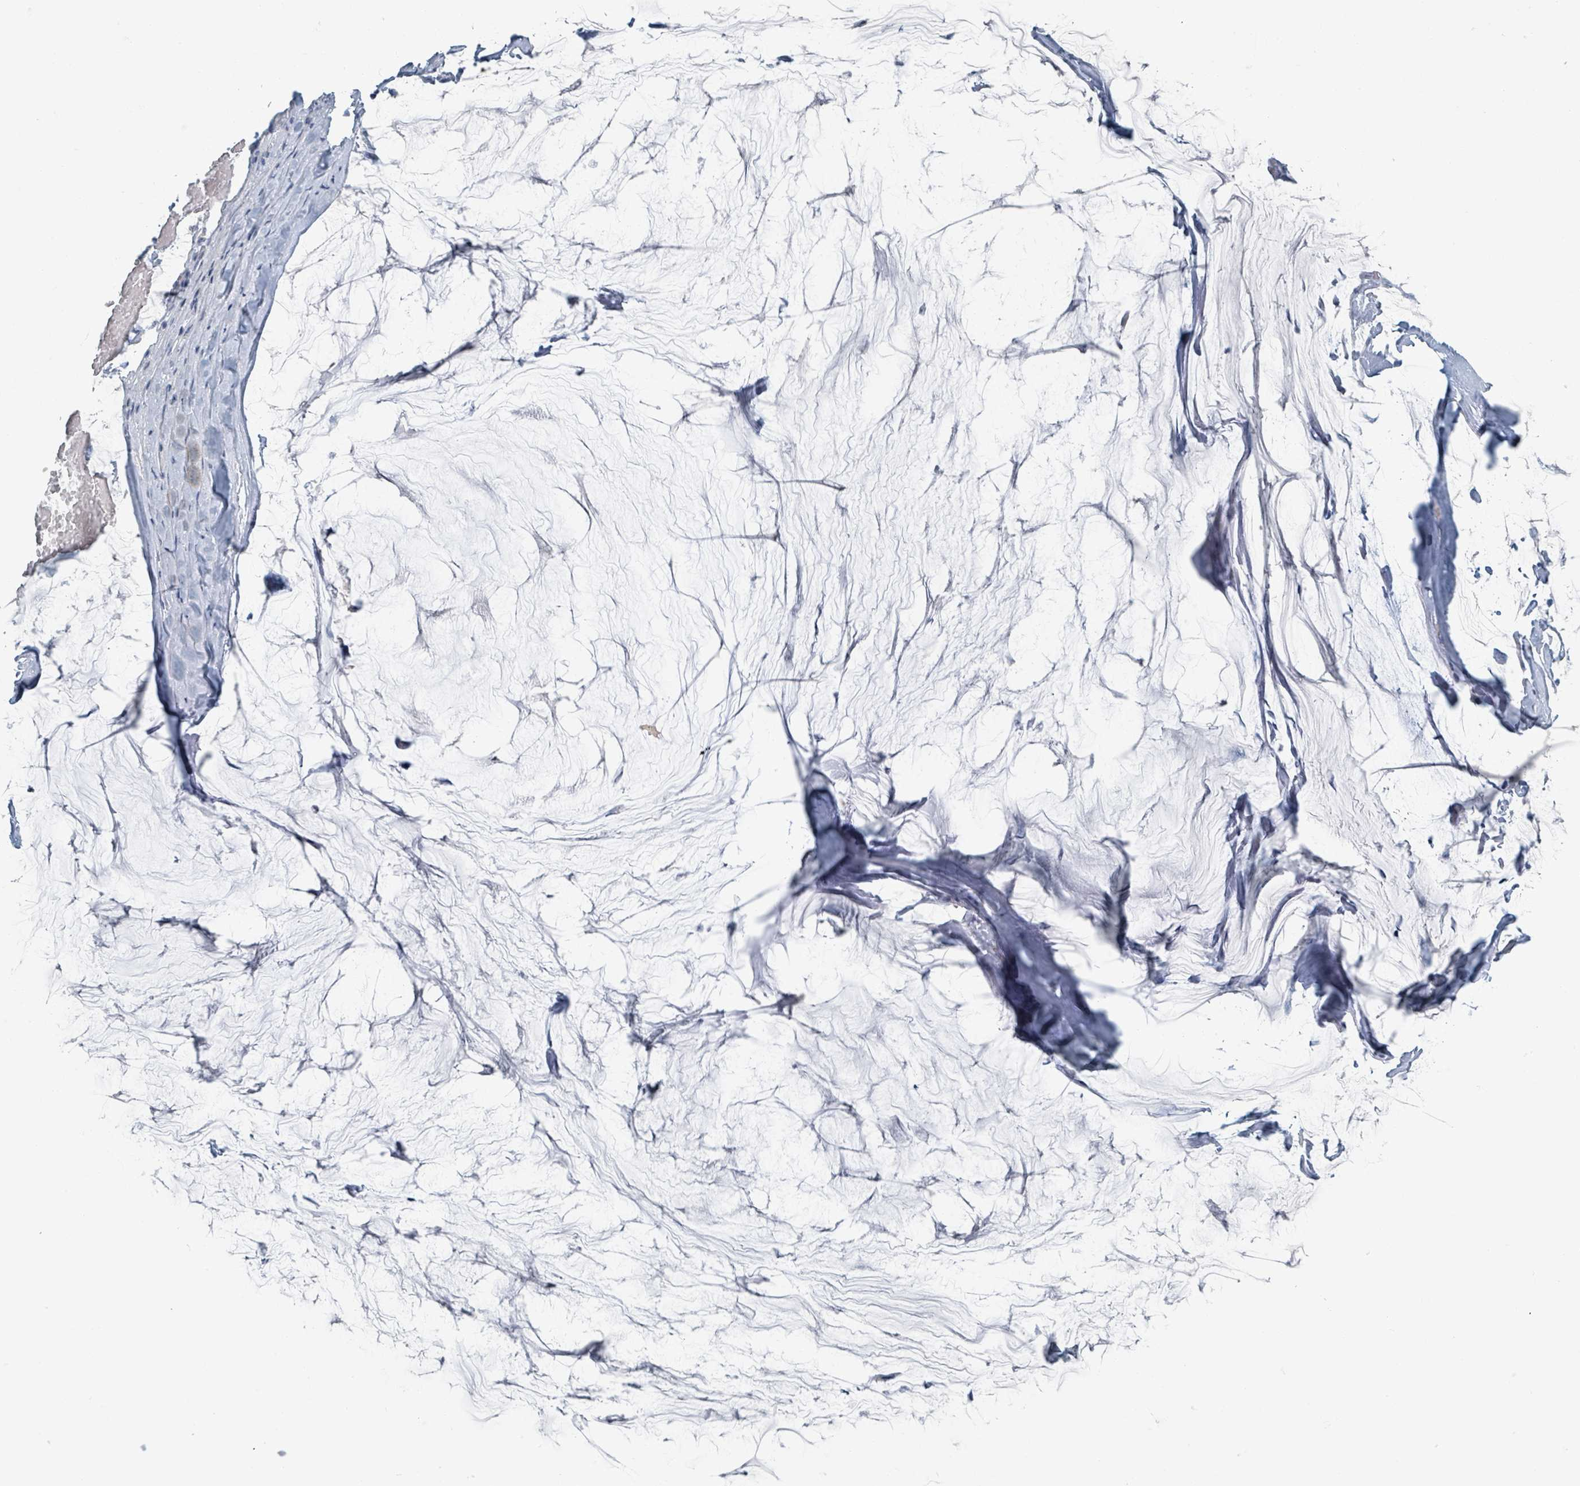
{"staining": {"intensity": "negative", "quantity": "none", "location": "none"}, "tissue": "ovarian cancer", "cell_type": "Tumor cells", "image_type": "cancer", "snomed": [{"axis": "morphology", "description": "Cystadenocarcinoma, mucinous, NOS"}, {"axis": "topography", "description": "Ovary"}], "caption": "Histopathology image shows no protein expression in tumor cells of ovarian cancer (mucinous cystadenocarcinoma) tissue.", "gene": "HEATR5A", "patient": {"sex": "female", "age": 39}}